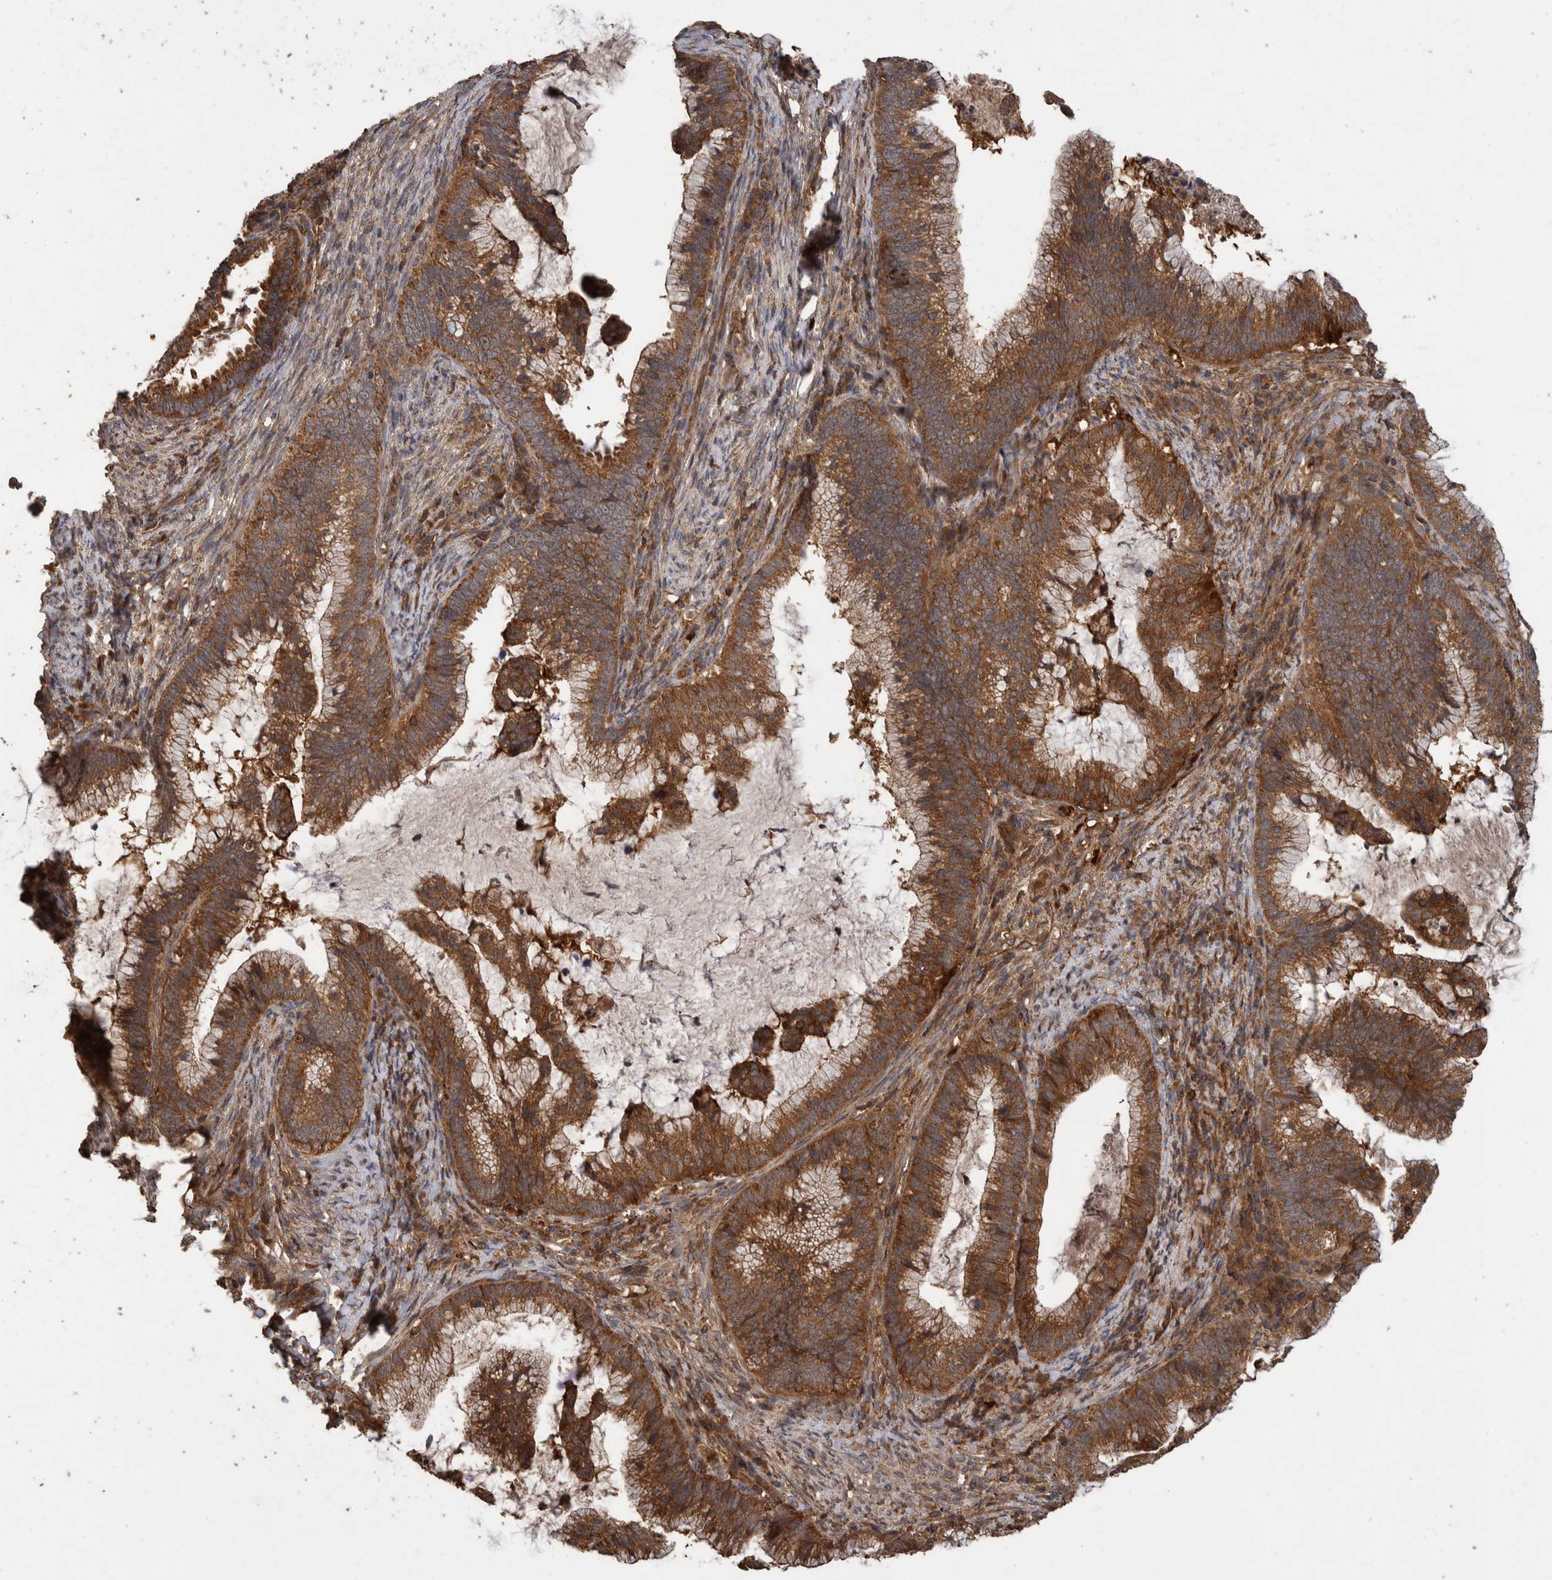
{"staining": {"intensity": "strong", "quantity": ">75%", "location": "cytoplasmic/membranous"}, "tissue": "cervical cancer", "cell_type": "Tumor cells", "image_type": "cancer", "snomed": [{"axis": "morphology", "description": "Adenocarcinoma, NOS"}, {"axis": "topography", "description": "Cervix"}], "caption": "Tumor cells show high levels of strong cytoplasmic/membranous positivity in about >75% of cells in adenocarcinoma (cervical).", "gene": "TRIM16", "patient": {"sex": "female", "age": 36}}